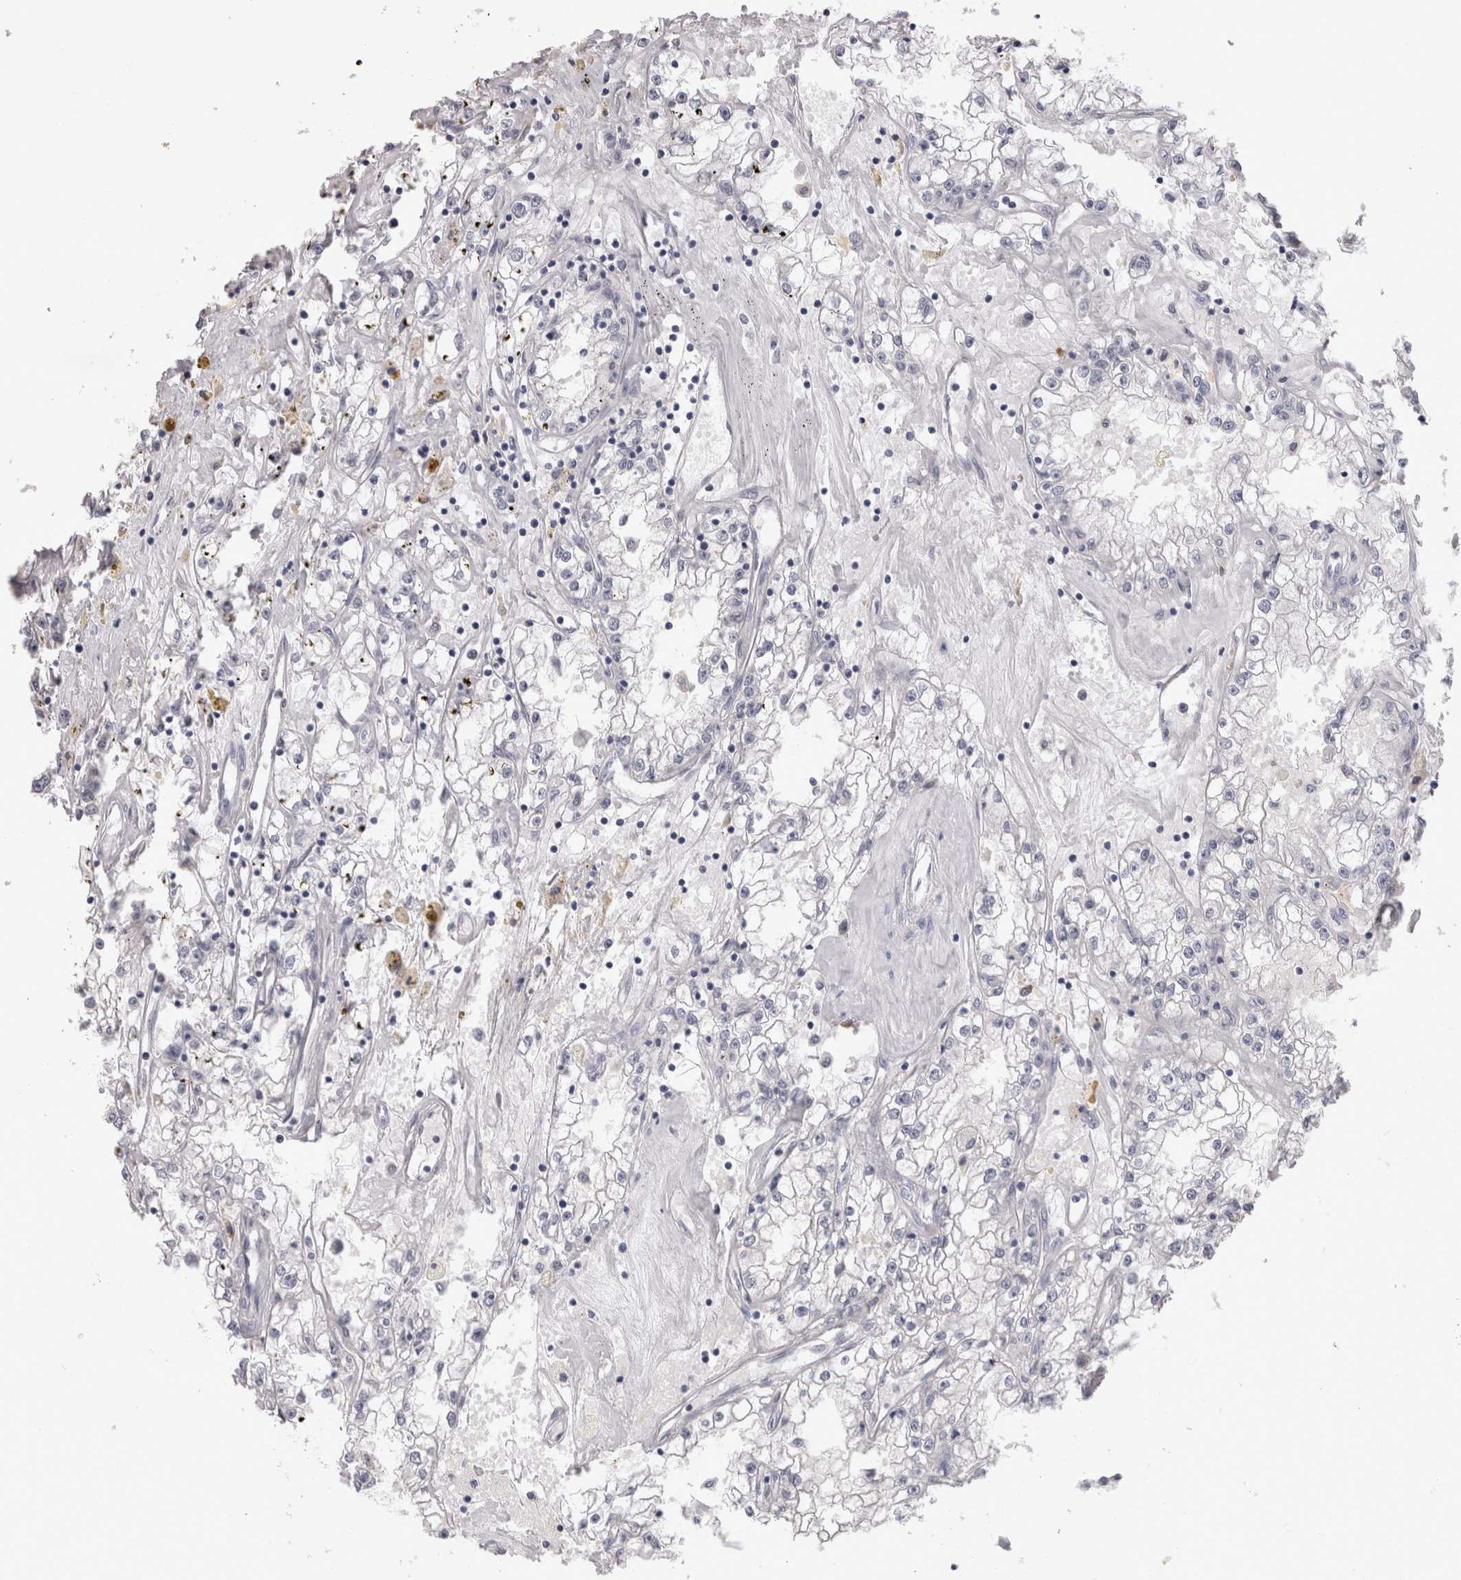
{"staining": {"intensity": "negative", "quantity": "none", "location": "none"}, "tissue": "renal cancer", "cell_type": "Tumor cells", "image_type": "cancer", "snomed": [{"axis": "morphology", "description": "Adenocarcinoma, NOS"}, {"axis": "topography", "description": "Kidney"}], "caption": "Immunohistochemistry (IHC) micrograph of human renal adenocarcinoma stained for a protein (brown), which shows no staining in tumor cells.", "gene": "ADAM2", "patient": {"sex": "male", "age": 56}}